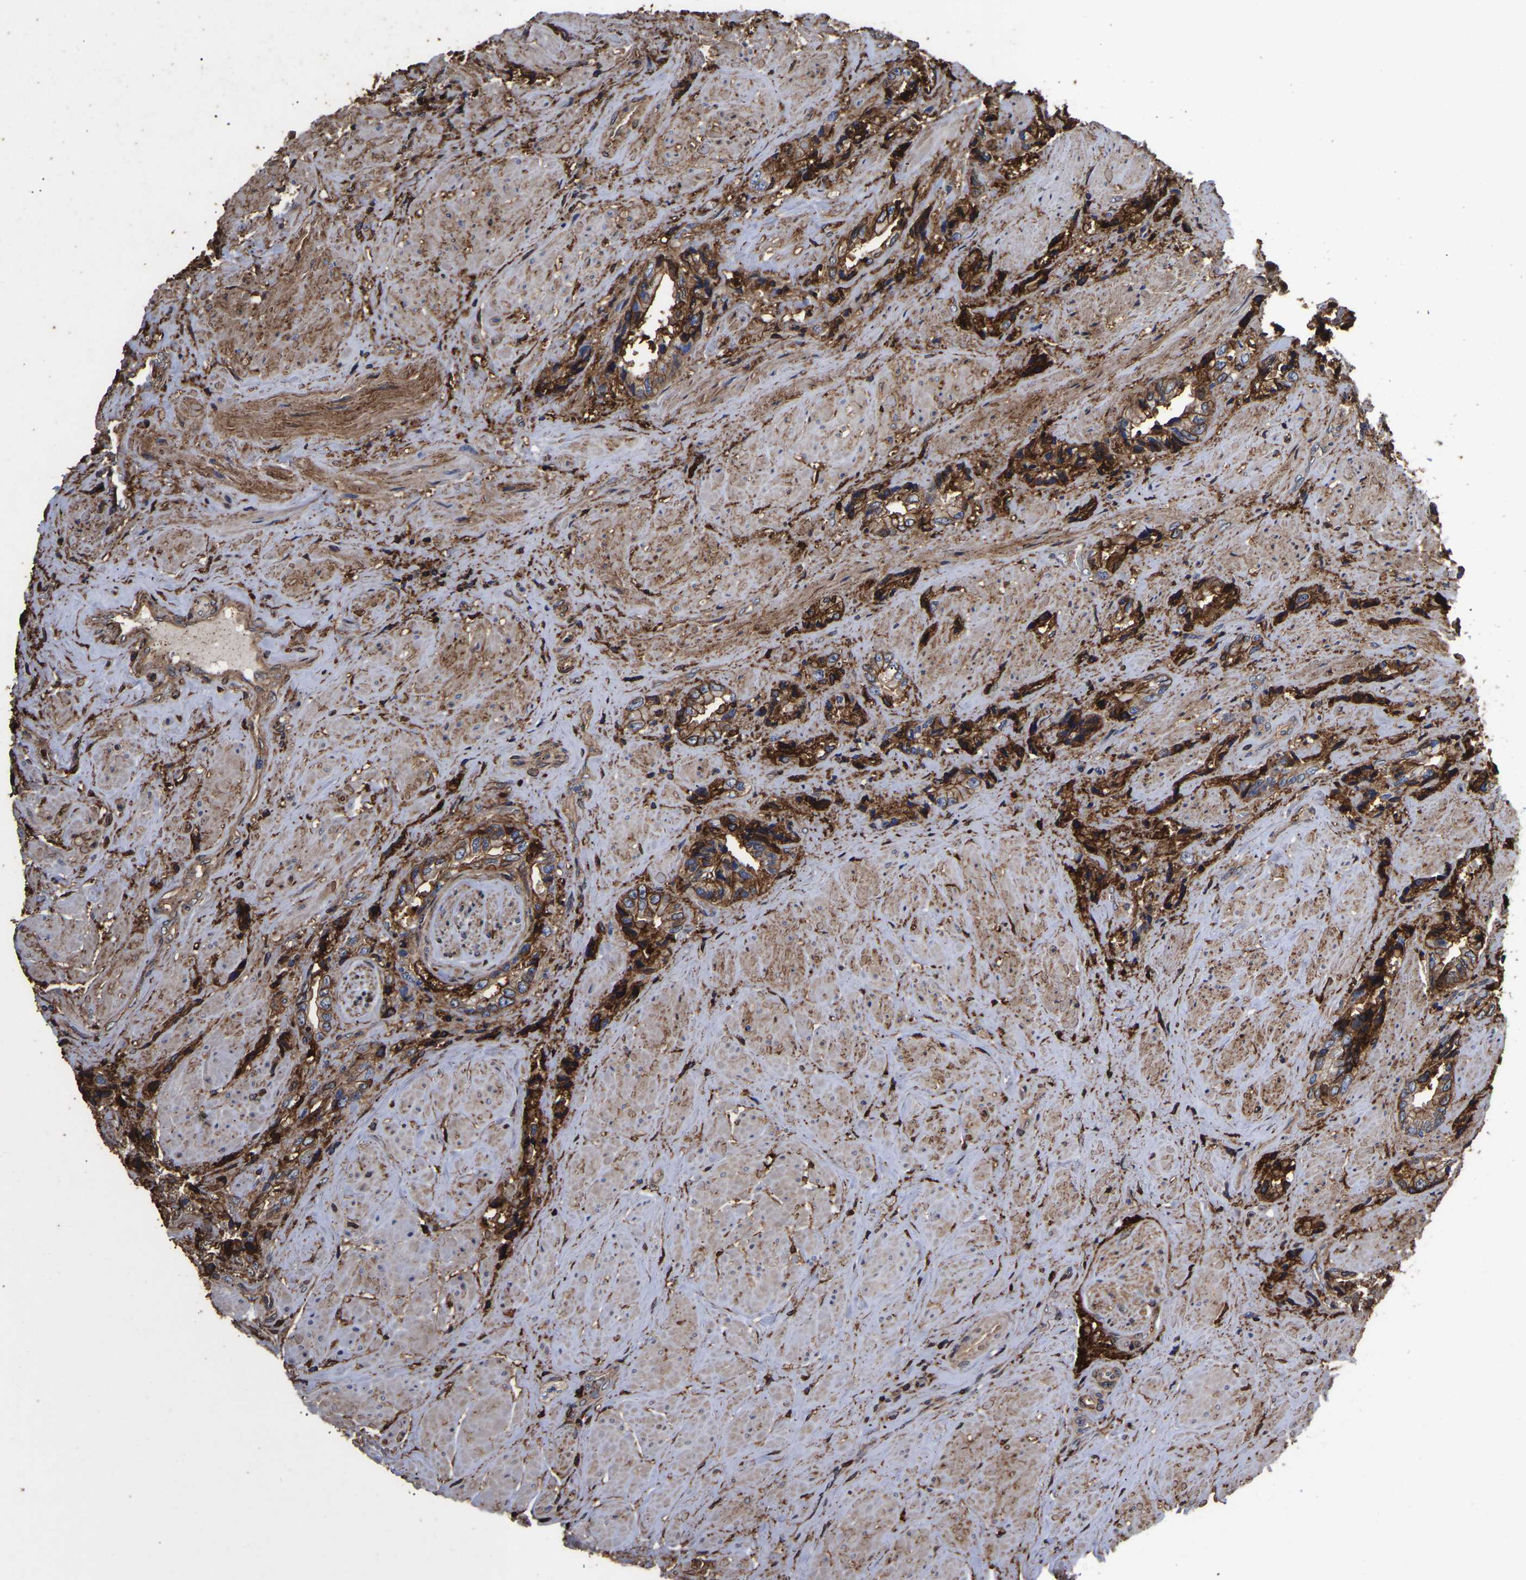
{"staining": {"intensity": "strong", "quantity": "25%-75%", "location": "cytoplasmic/membranous,nuclear"}, "tissue": "prostate cancer", "cell_type": "Tumor cells", "image_type": "cancer", "snomed": [{"axis": "morphology", "description": "Adenocarcinoma, High grade"}, {"axis": "topography", "description": "Prostate"}], "caption": "This photomicrograph demonstrates high-grade adenocarcinoma (prostate) stained with immunohistochemistry to label a protein in brown. The cytoplasmic/membranous and nuclear of tumor cells show strong positivity for the protein. Nuclei are counter-stained blue.", "gene": "LIF", "patient": {"sex": "male", "age": 61}}